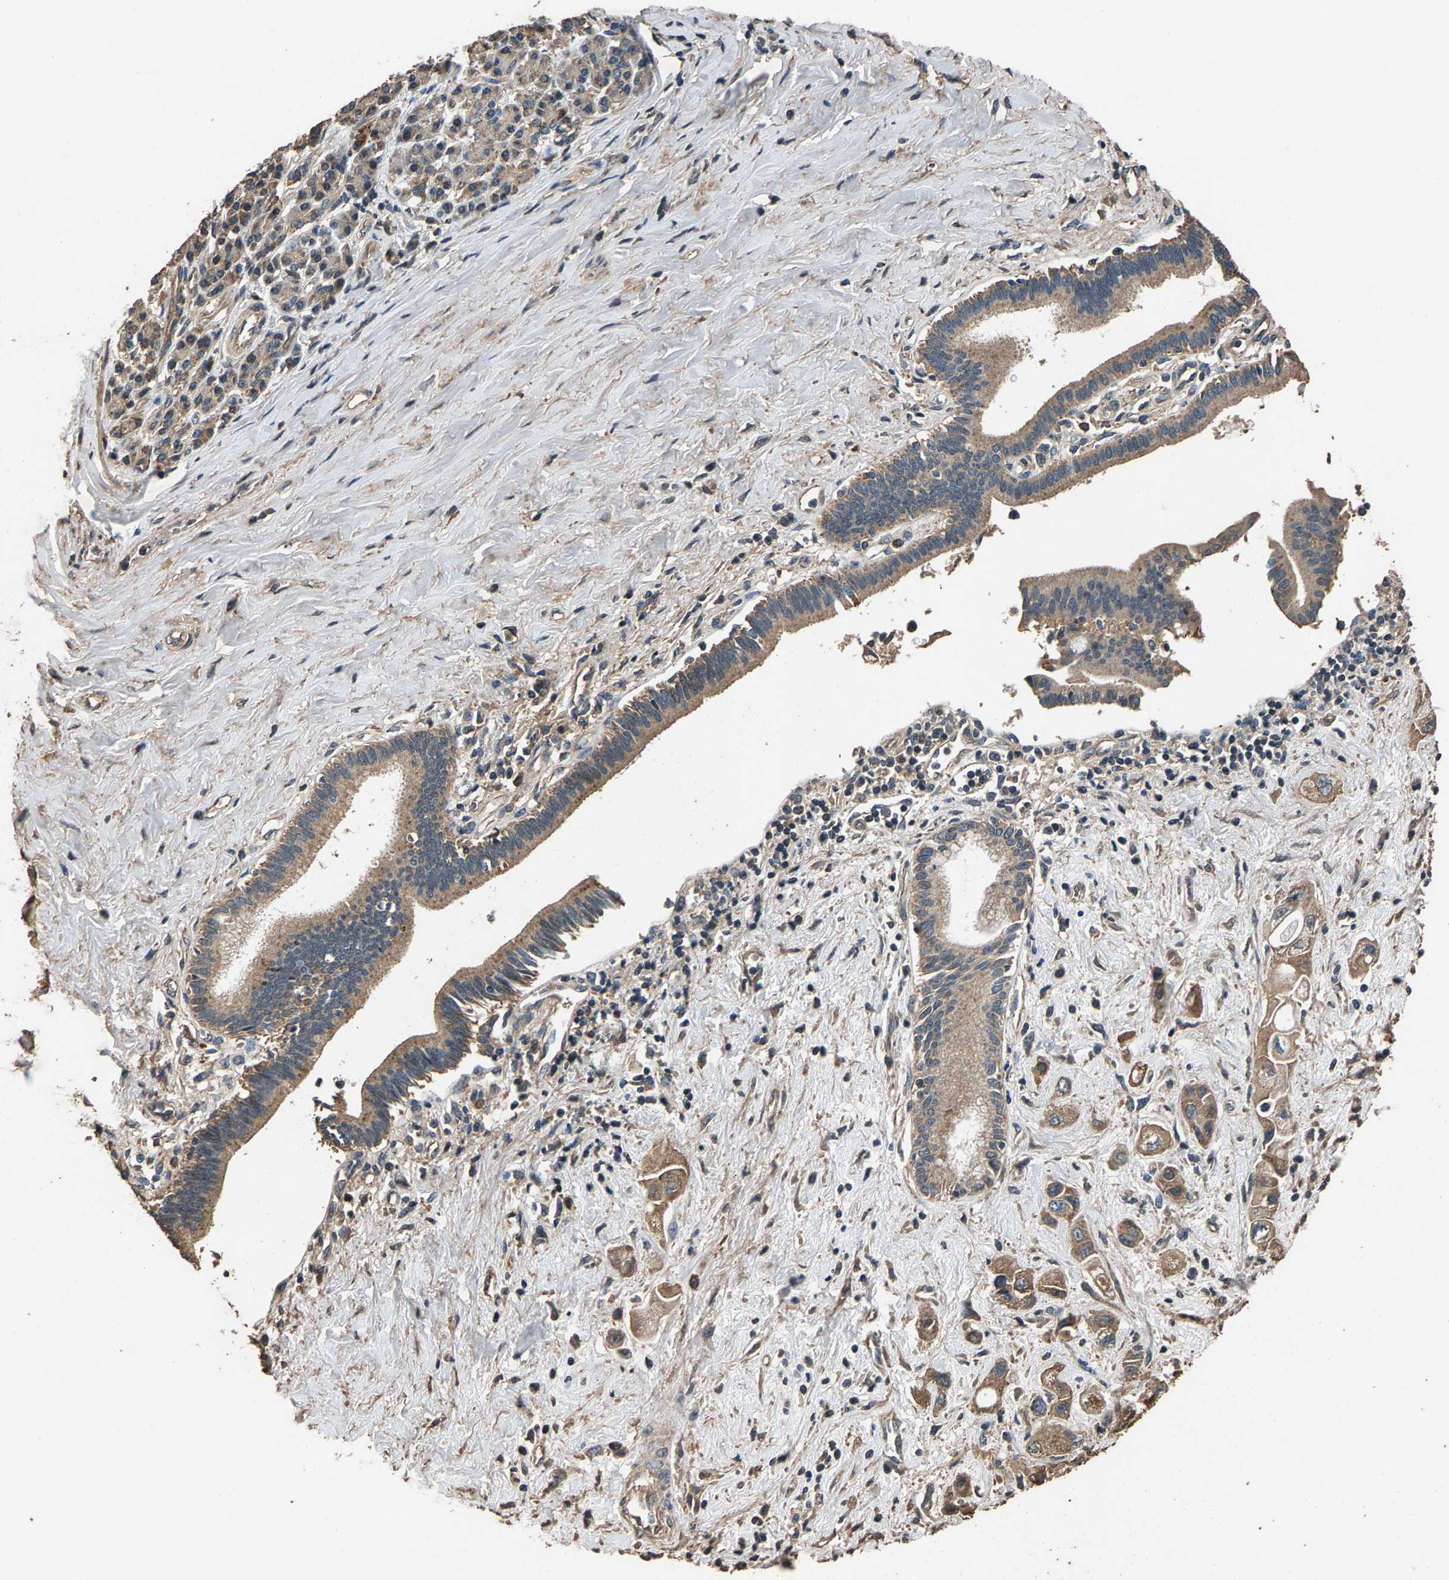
{"staining": {"intensity": "moderate", "quantity": ">75%", "location": "cytoplasmic/membranous"}, "tissue": "pancreatic cancer", "cell_type": "Tumor cells", "image_type": "cancer", "snomed": [{"axis": "morphology", "description": "Adenocarcinoma, NOS"}, {"axis": "topography", "description": "Pancreas"}], "caption": "Protein staining by immunohistochemistry (IHC) exhibits moderate cytoplasmic/membranous expression in about >75% of tumor cells in adenocarcinoma (pancreatic).", "gene": "MRPL27", "patient": {"sex": "female", "age": 66}}